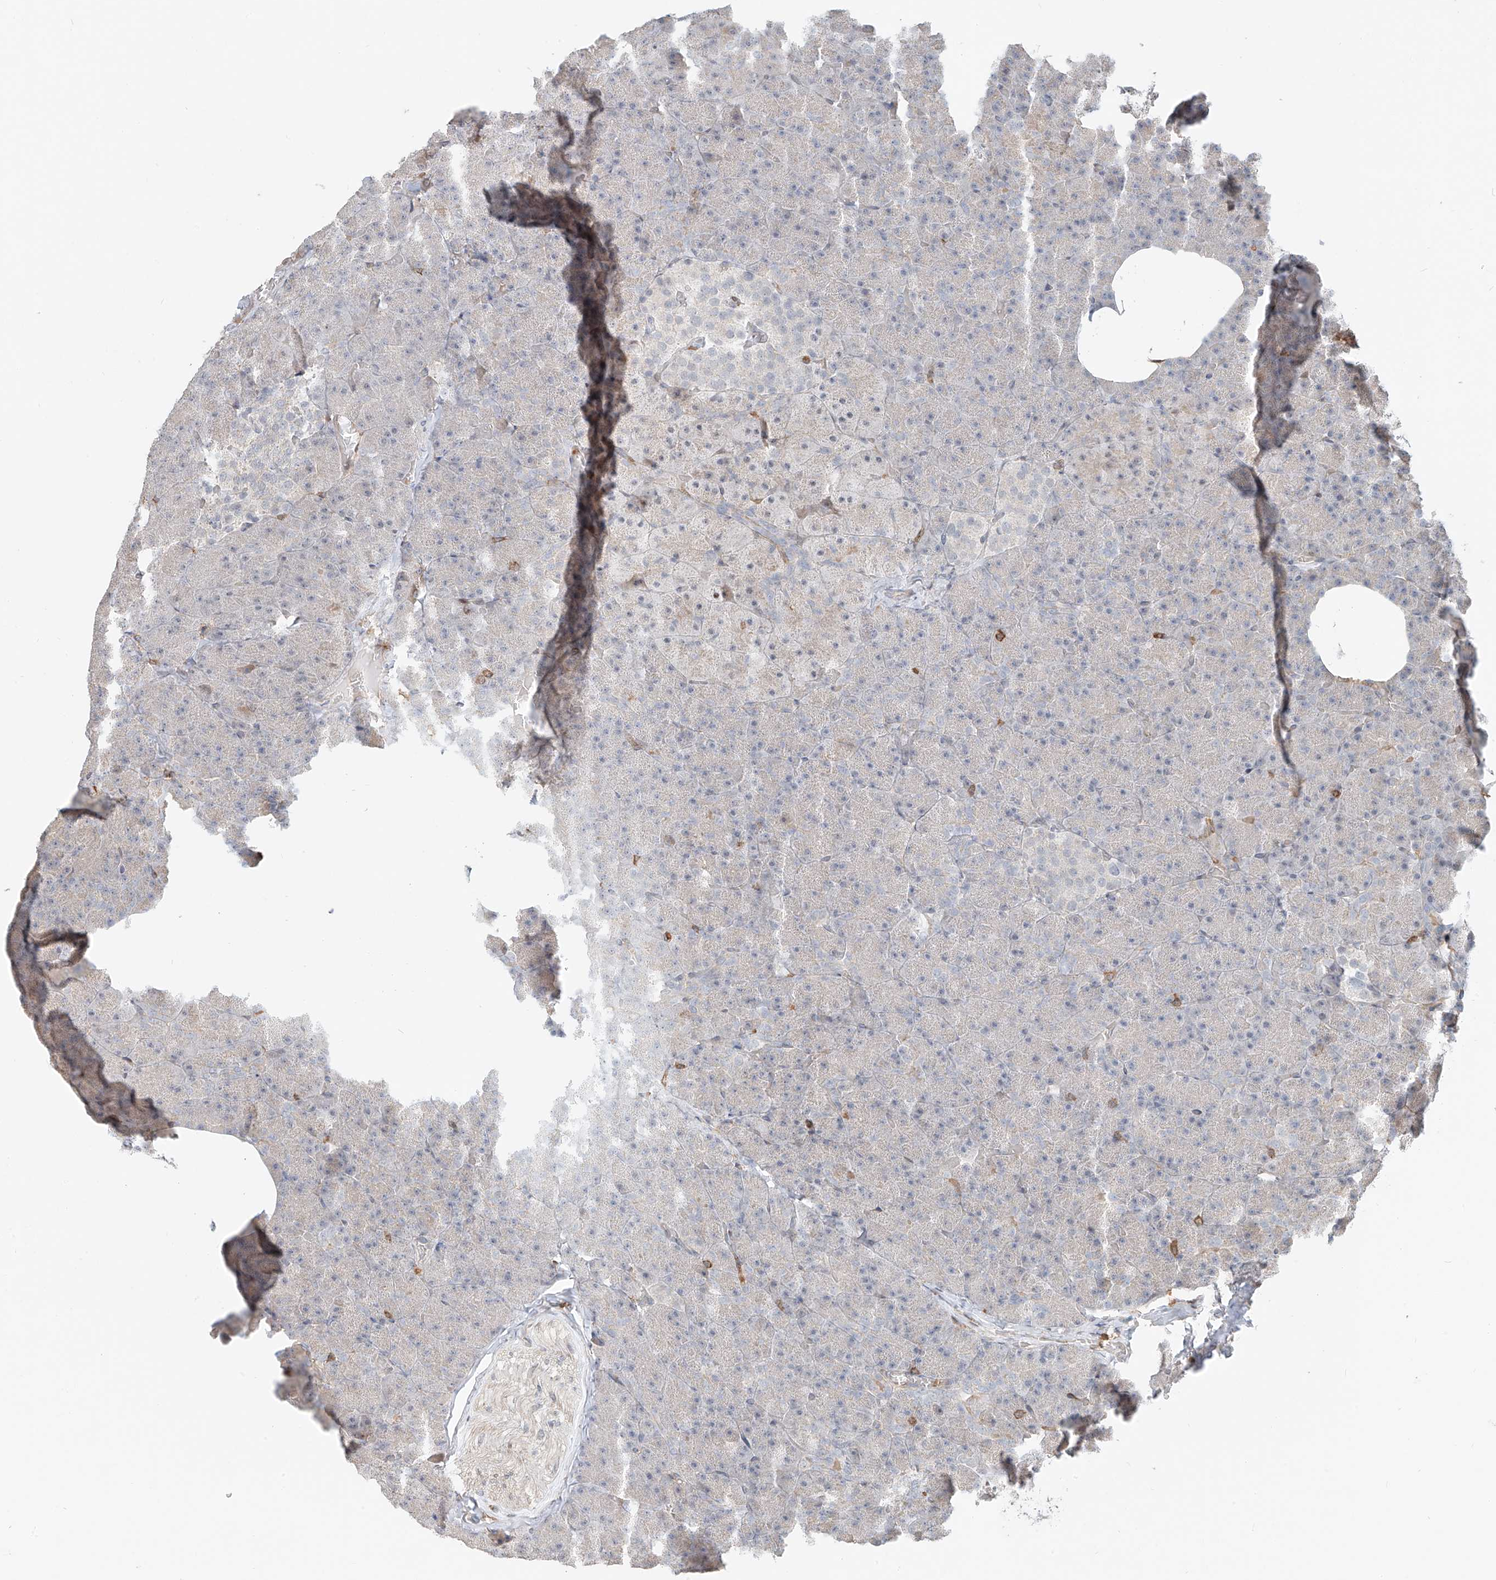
{"staining": {"intensity": "moderate", "quantity": "<25%", "location": "cytoplasmic/membranous"}, "tissue": "pancreas", "cell_type": "Exocrine glandular cells", "image_type": "normal", "snomed": [{"axis": "morphology", "description": "Normal tissue, NOS"}, {"axis": "morphology", "description": "Carcinoid, malignant, NOS"}, {"axis": "topography", "description": "Pancreas"}], "caption": "IHC micrograph of benign pancreas stained for a protein (brown), which reveals low levels of moderate cytoplasmic/membranous staining in about <25% of exocrine glandular cells.", "gene": "CEP162", "patient": {"sex": "female", "age": 35}}